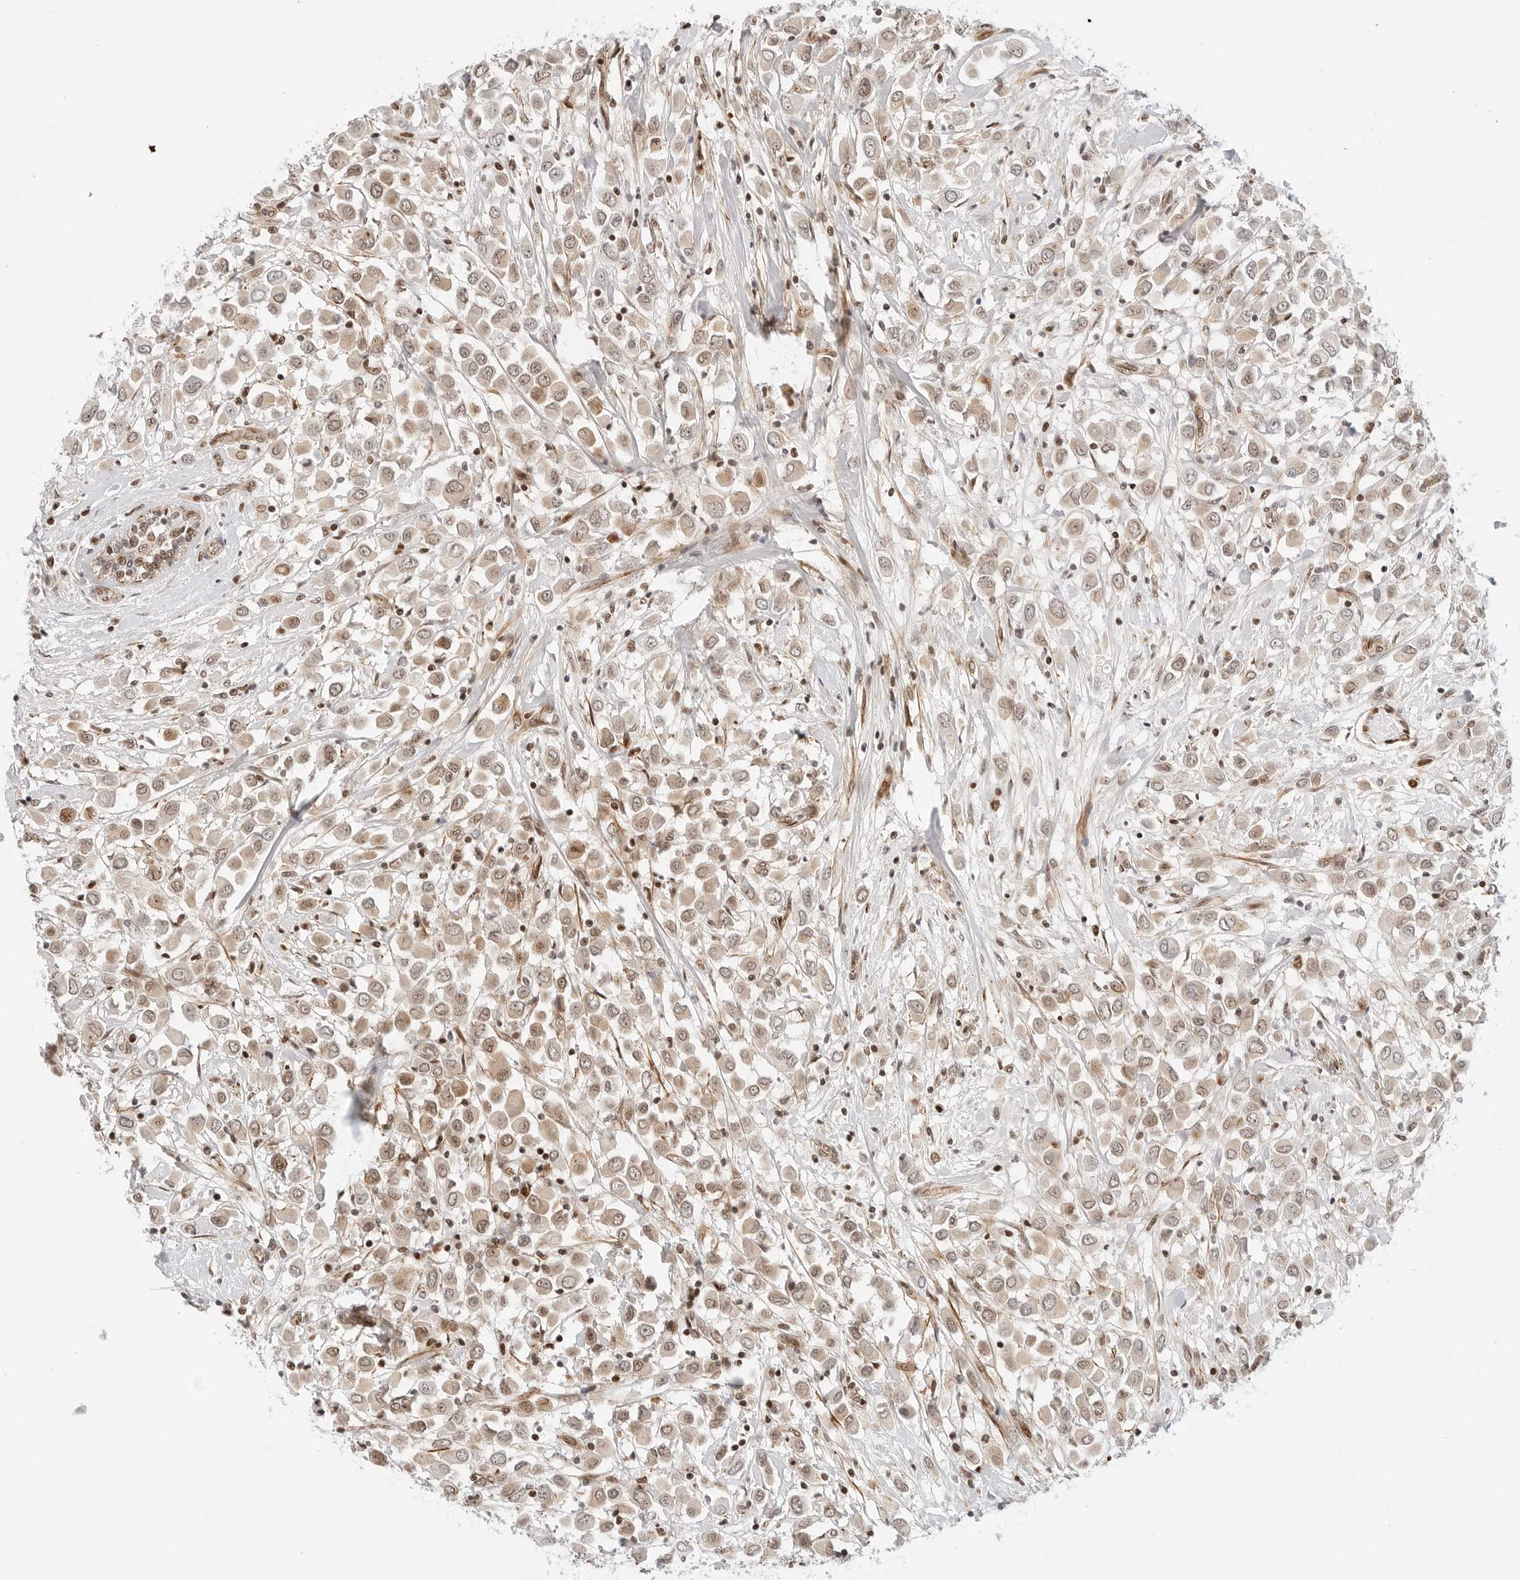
{"staining": {"intensity": "weak", "quantity": ">75%", "location": "cytoplasmic/membranous,nuclear"}, "tissue": "breast cancer", "cell_type": "Tumor cells", "image_type": "cancer", "snomed": [{"axis": "morphology", "description": "Duct carcinoma"}, {"axis": "topography", "description": "Breast"}], "caption": "This photomicrograph displays IHC staining of human infiltrating ductal carcinoma (breast), with low weak cytoplasmic/membranous and nuclear expression in approximately >75% of tumor cells.", "gene": "ZNF613", "patient": {"sex": "female", "age": 61}}